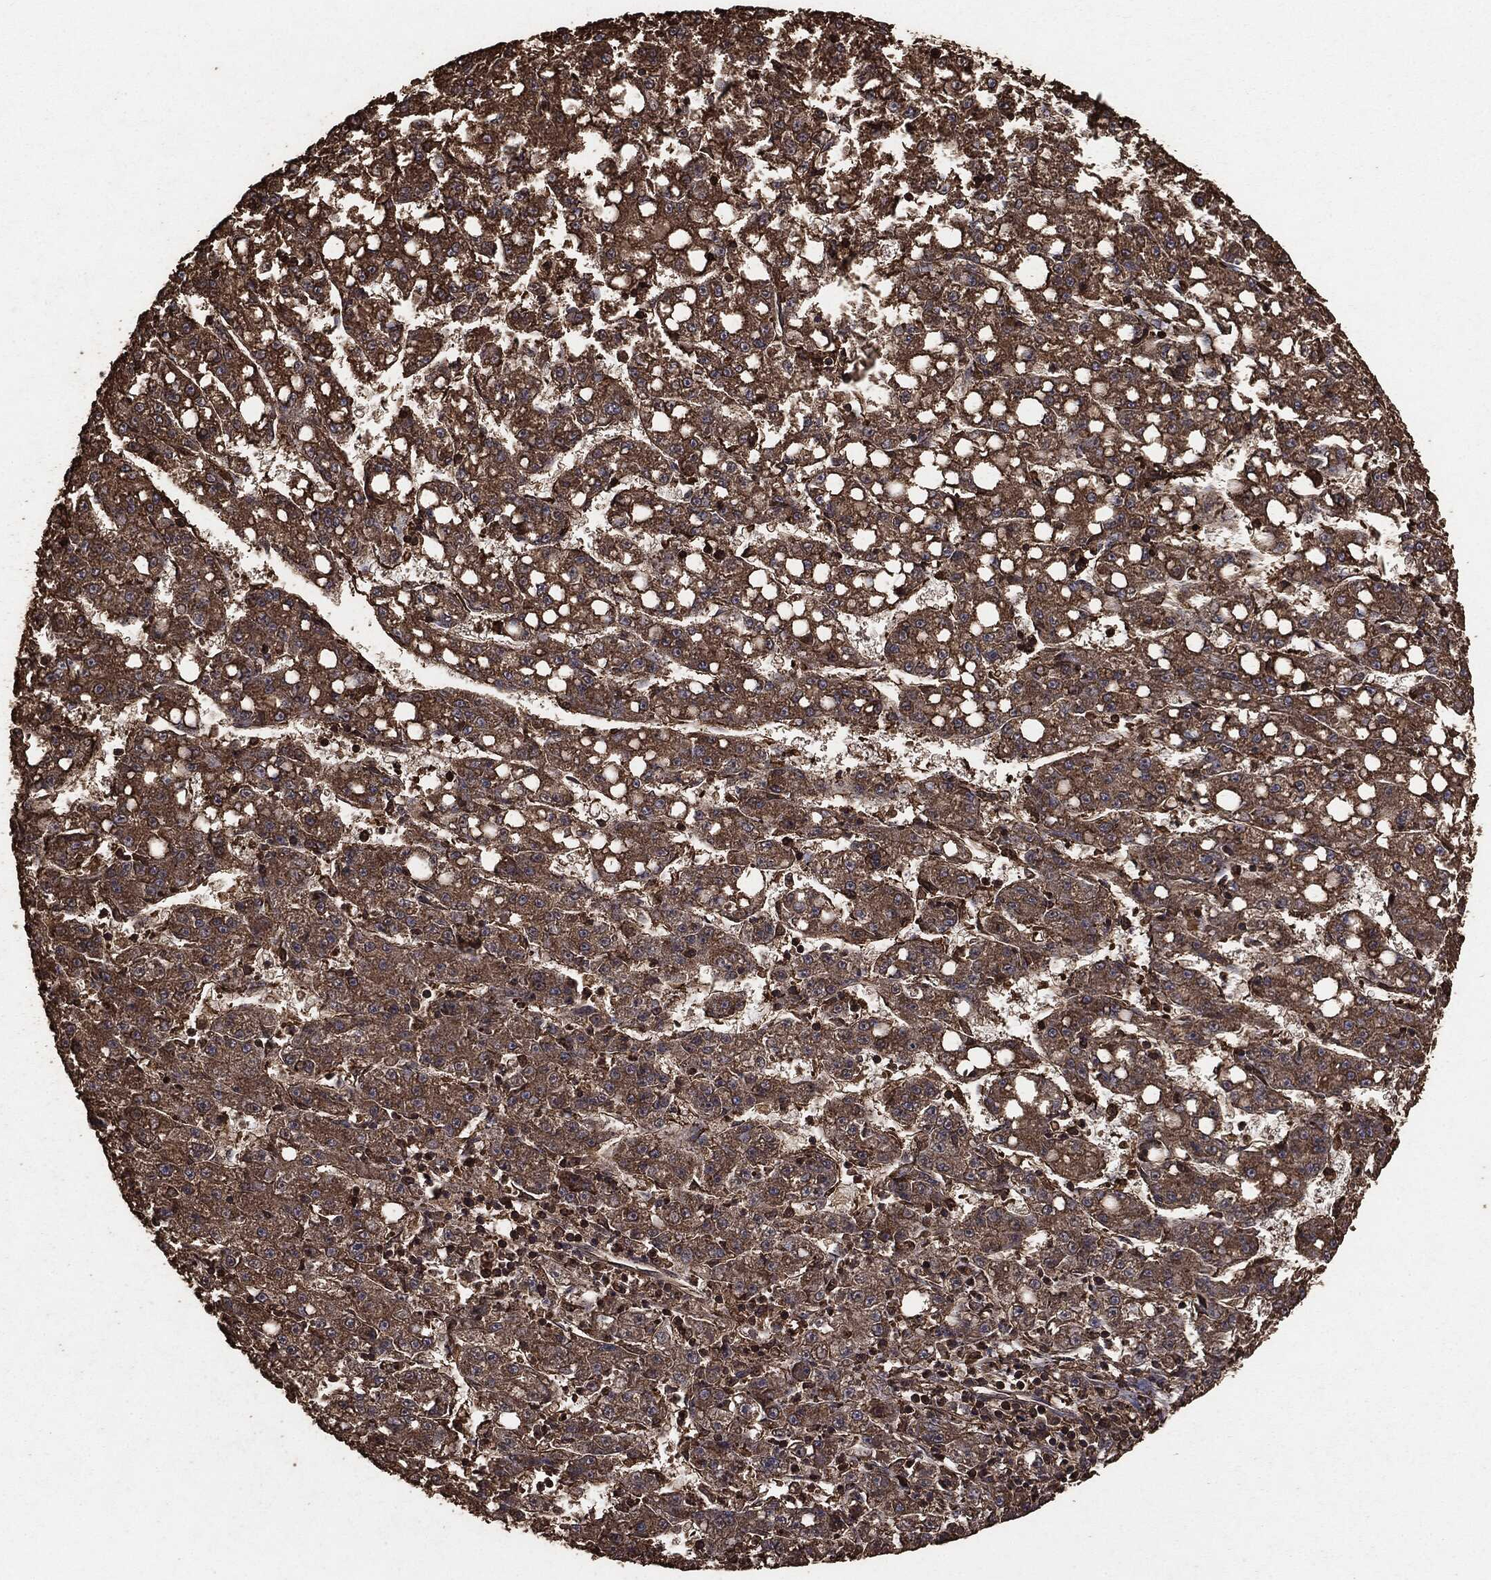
{"staining": {"intensity": "moderate", "quantity": ">75%", "location": "cytoplasmic/membranous"}, "tissue": "liver cancer", "cell_type": "Tumor cells", "image_type": "cancer", "snomed": [{"axis": "morphology", "description": "Carcinoma, Hepatocellular, NOS"}, {"axis": "topography", "description": "Liver"}], "caption": "IHC of human hepatocellular carcinoma (liver) displays medium levels of moderate cytoplasmic/membranous expression in approximately >75% of tumor cells.", "gene": "MTOR", "patient": {"sex": "female", "age": 65}}